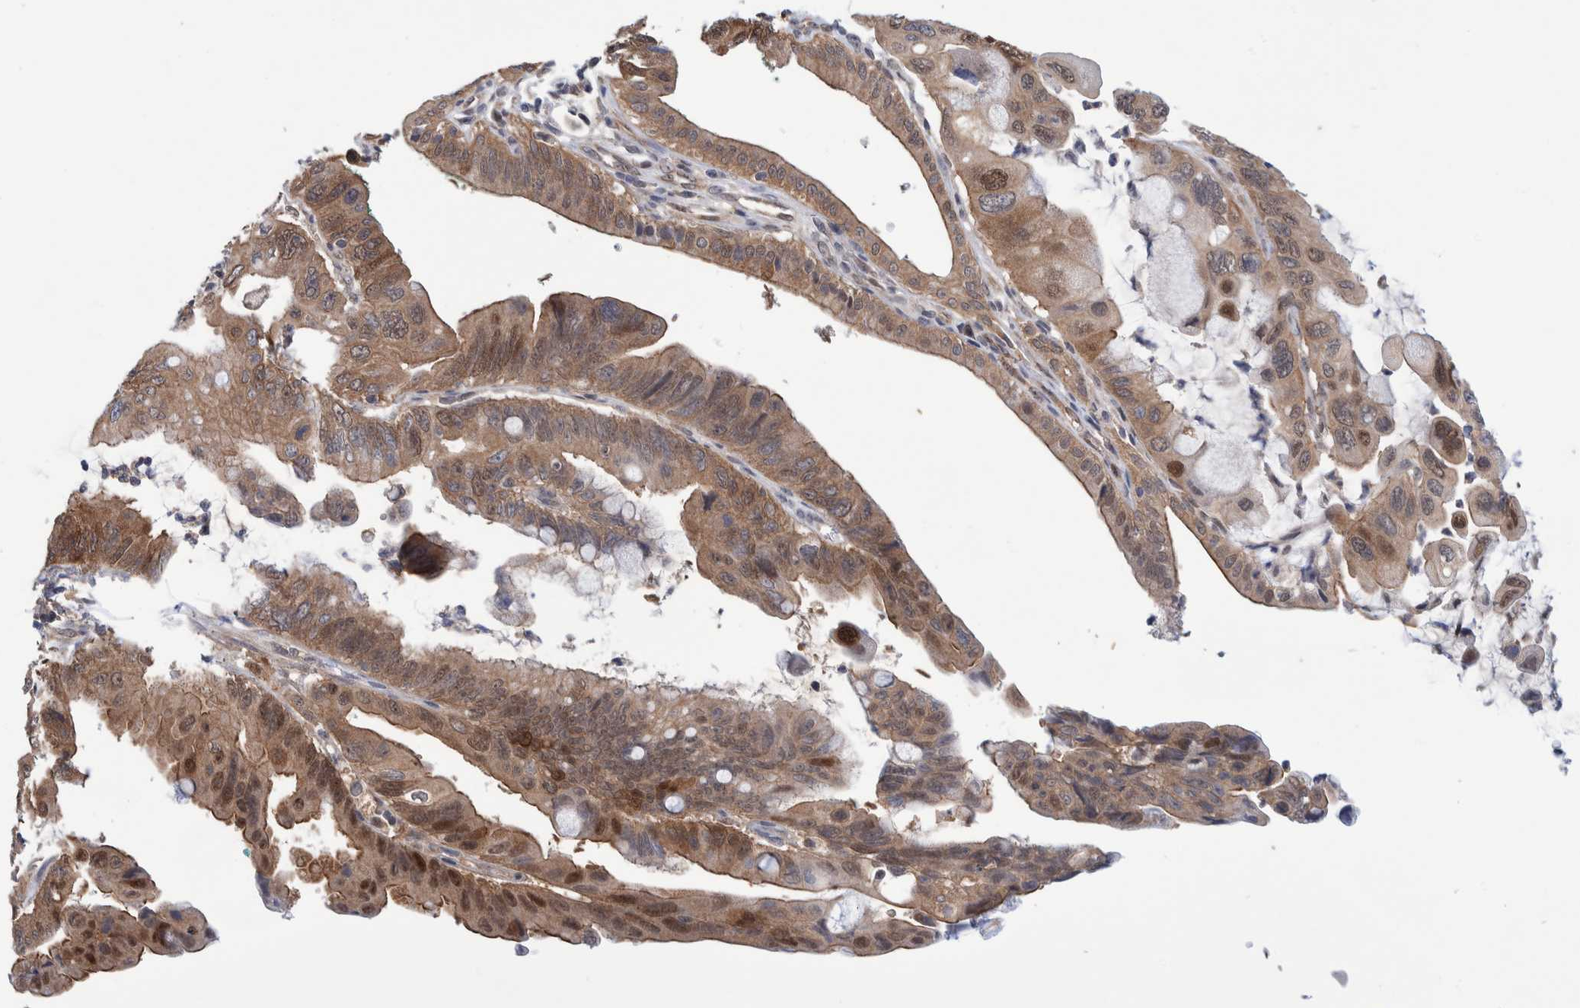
{"staining": {"intensity": "moderate", "quantity": ">75%", "location": "cytoplasmic/membranous,nuclear"}, "tissue": "pancreatic cancer", "cell_type": "Tumor cells", "image_type": "cancer", "snomed": [{"axis": "morphology", "description": "Adenocarcinoma, NOS"}, {"axis": "topography", "description": "Pancreas"}], "caption": "This image displays immunohistochemistry (IHC) staining of human pancreatic cancer, with medium moderate cytoplasmic/membranous and nuclear expression in approximately >75% of tumor cells.", "gene": "PFAS", "patient": {"sex": "female", "age": 72}}